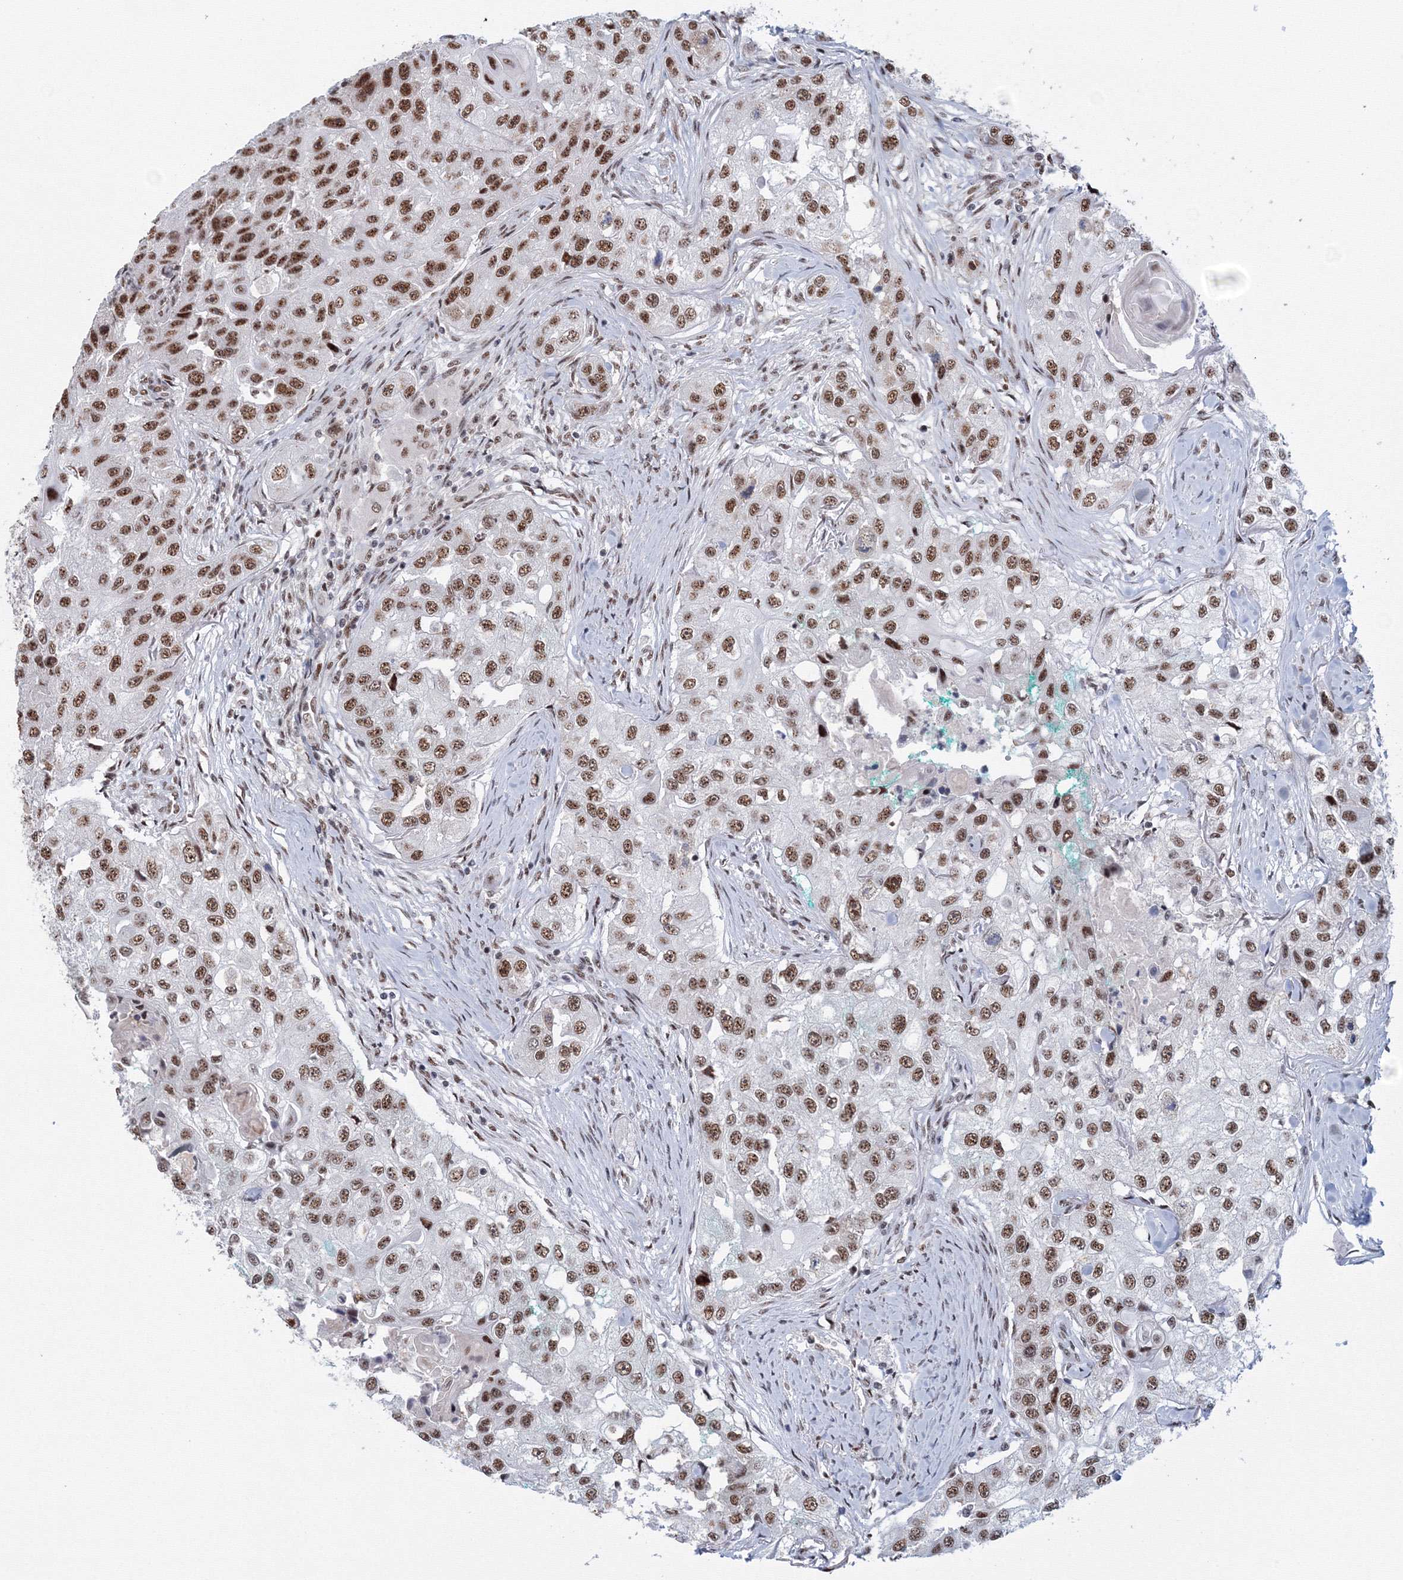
{"staining": {"intensity": "moderate", "quantity": ">75%", "location": "nuclear"}, "tissue": "head and neck cancer", "cell_type": "Tumor cells", "image_type": "cancer", "snomed": [{"axis": "morphology", "description": "Normal tissue, NOS"}, {"axis": "morphology", "description": "Squamous cell carcinoma, NOS"}, {"axis": "topography", "description": "Skeletal muscle"}, {"axis": "topography", "description": "Head-Neck"}], "caption": "Tumor cells display moderate nuclear staining in about >75% of cells in head and neck squamous cell carcinoma. Nuclei are stained in blue.", "gene": "SF3B6", "patient": {"sex": "male", "age": 51}}